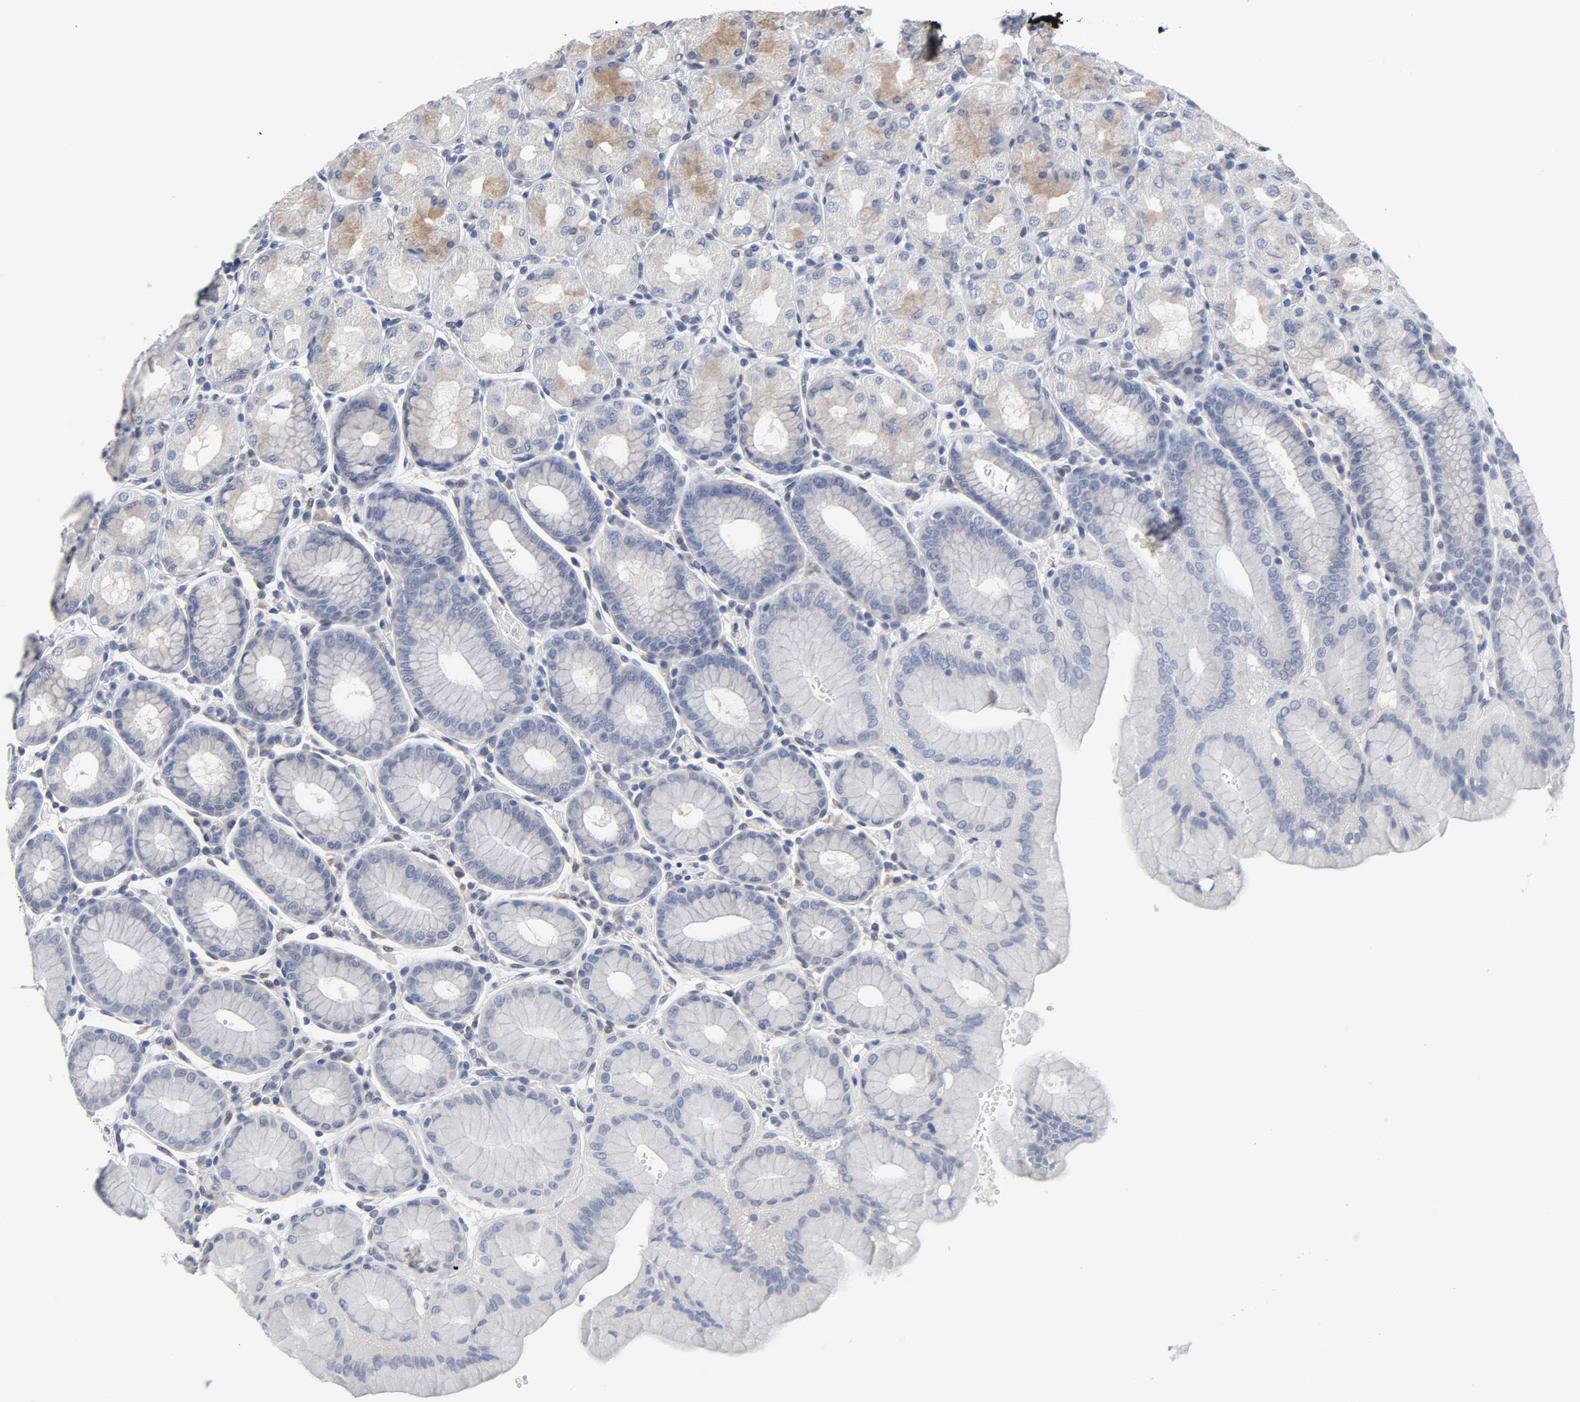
{"staining": {"intensity": "moderate", "quantity": "<25%", "location": "cytoplasmic/membranous"}, "tissue": "stomach", "cell_type": "Glandular cells", "image_type": "normal", "snomed": [{"axis": "morphology", "description": "Normal tissue, NOS"}, {"axis": "topography", "description": "Stomach, upper"}, {"axis": "topography", "description": "Stomach"}], "caption": "An image of stomach stained for a protein reveals moderate cytoplasmic/membranous brown staining in glandular cells.", "gene": "SALL2", "patient": {"sex": "male", "age": 76}}